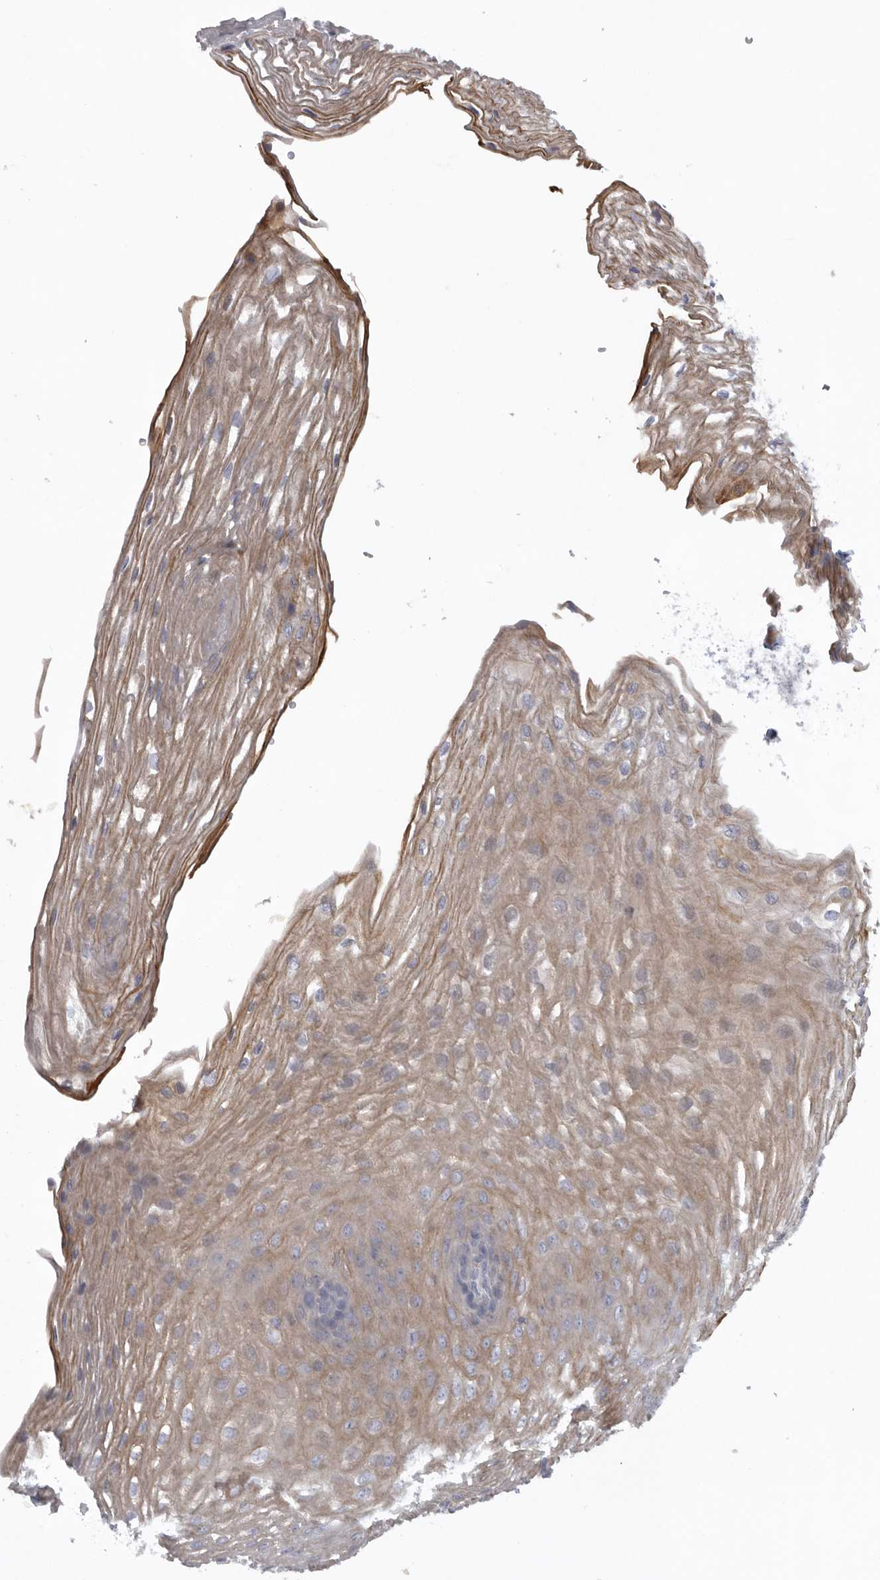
{"staining": {"intensity": "moderate", "quantity": ">75%", "location": "cytoplasmic/membranous"}, "tissue": "esophagus", "cell_type": "Squamous epithelial cells", "image_type": "normal", "snomed": [{"axis": "morphology", "description": "Normal tissue, NOS"}, {"axis": "topography", "description": "Esophagus"}], "caption": "Brown immunohistochemical staining in benign esophagus demonstrates moderate cytoplasmic/membranous expression in approximately >75% of squamous epithelial cells.", "gene": "USP24", "patient": {"sex": "female", "age": 66}}